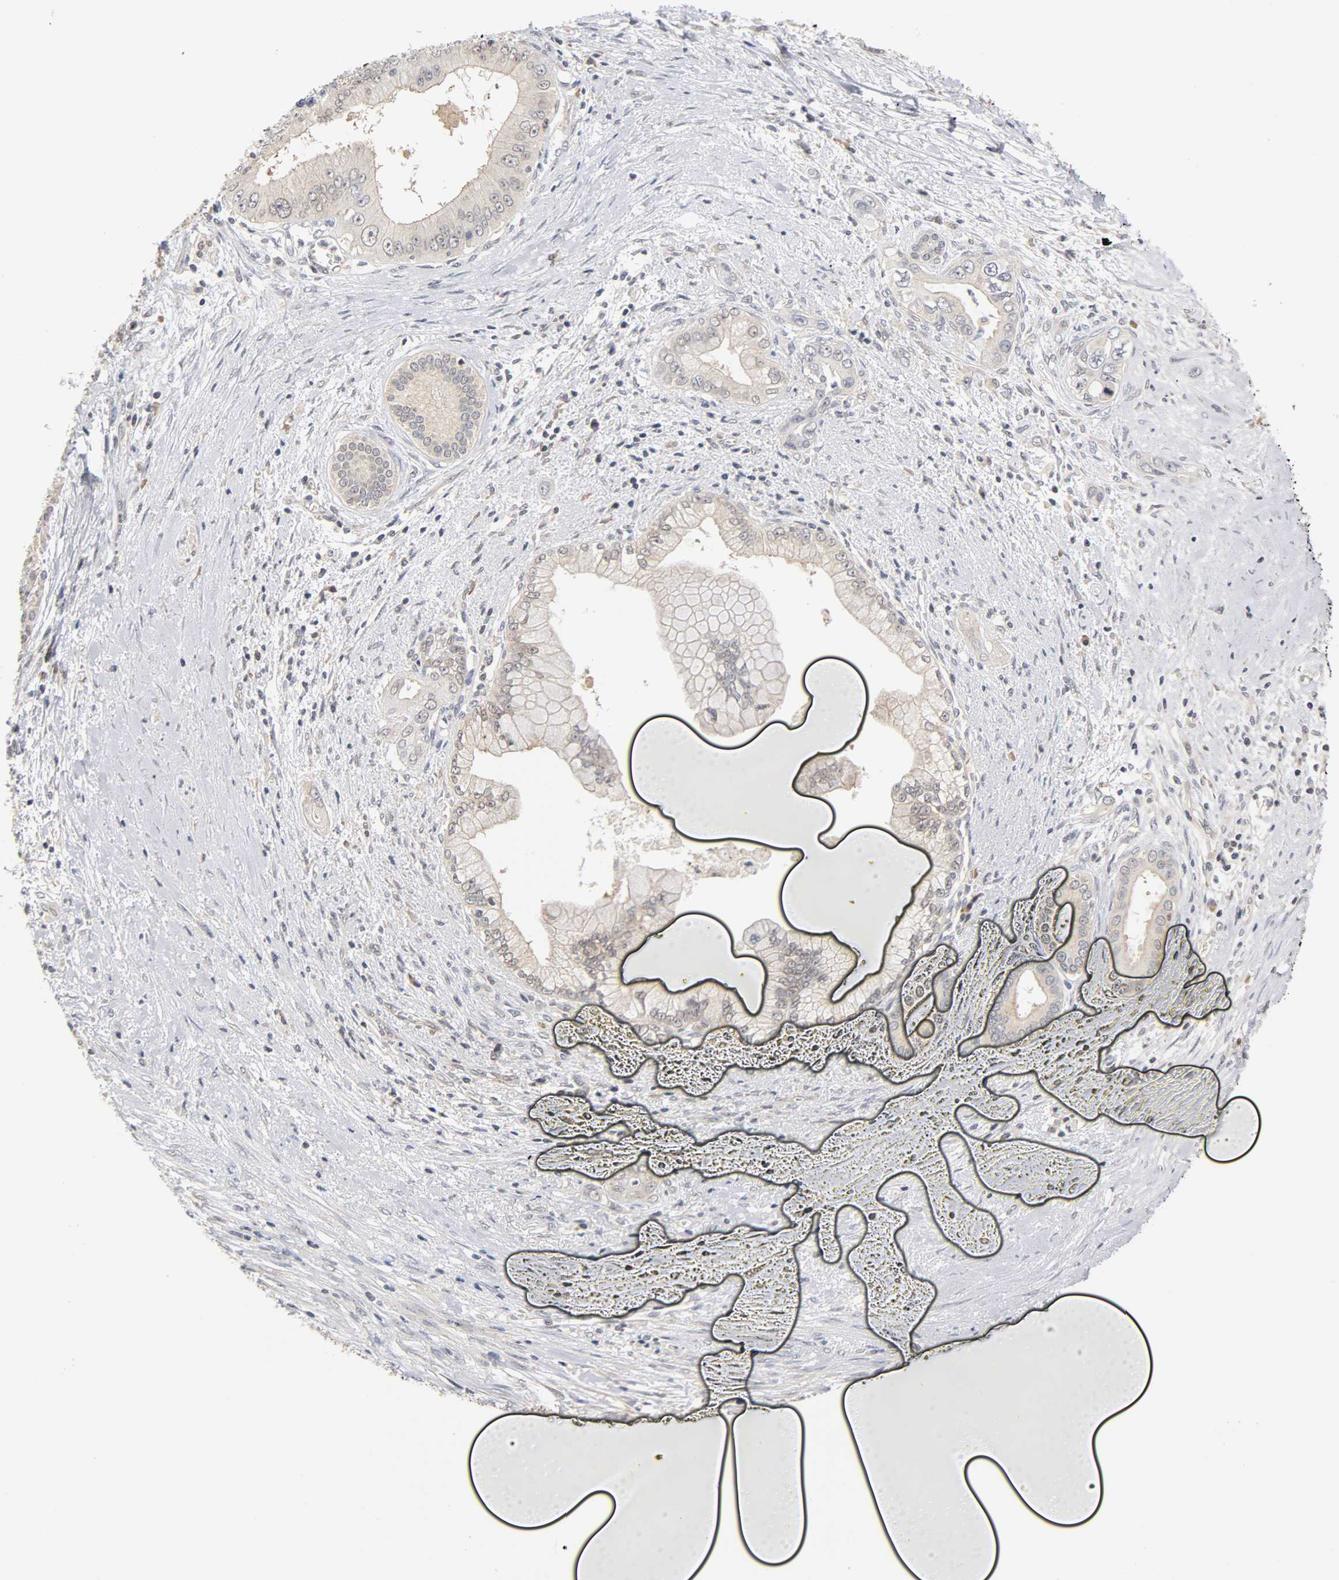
{"staining": {"intensity": "weak", "quantity": "25%-75%", "location": "cytoplasmic/membranous,nuclear"}, "tissue": "pancreatic cancer", "cell_type": "Tumor cells", "image_type": "cancer", "snomed": [{"axis": "morphology", "description": "Adenocarcinoma, NOS"}, {"axis": "topography", "description": "Pancreas"}], "caption": "This micrograph reveals pancreatic cancer (adenocarcinoma) stained with immunohistochemistry (IHC) to label a protein in brown. The cytoplasmic/membranous and nuclear of tumor cells show weak positivity for the protein. Nuclei are counter-stained blue.", "gene": "UBE2M", "patient": {"sex": "male", "age": 59}}